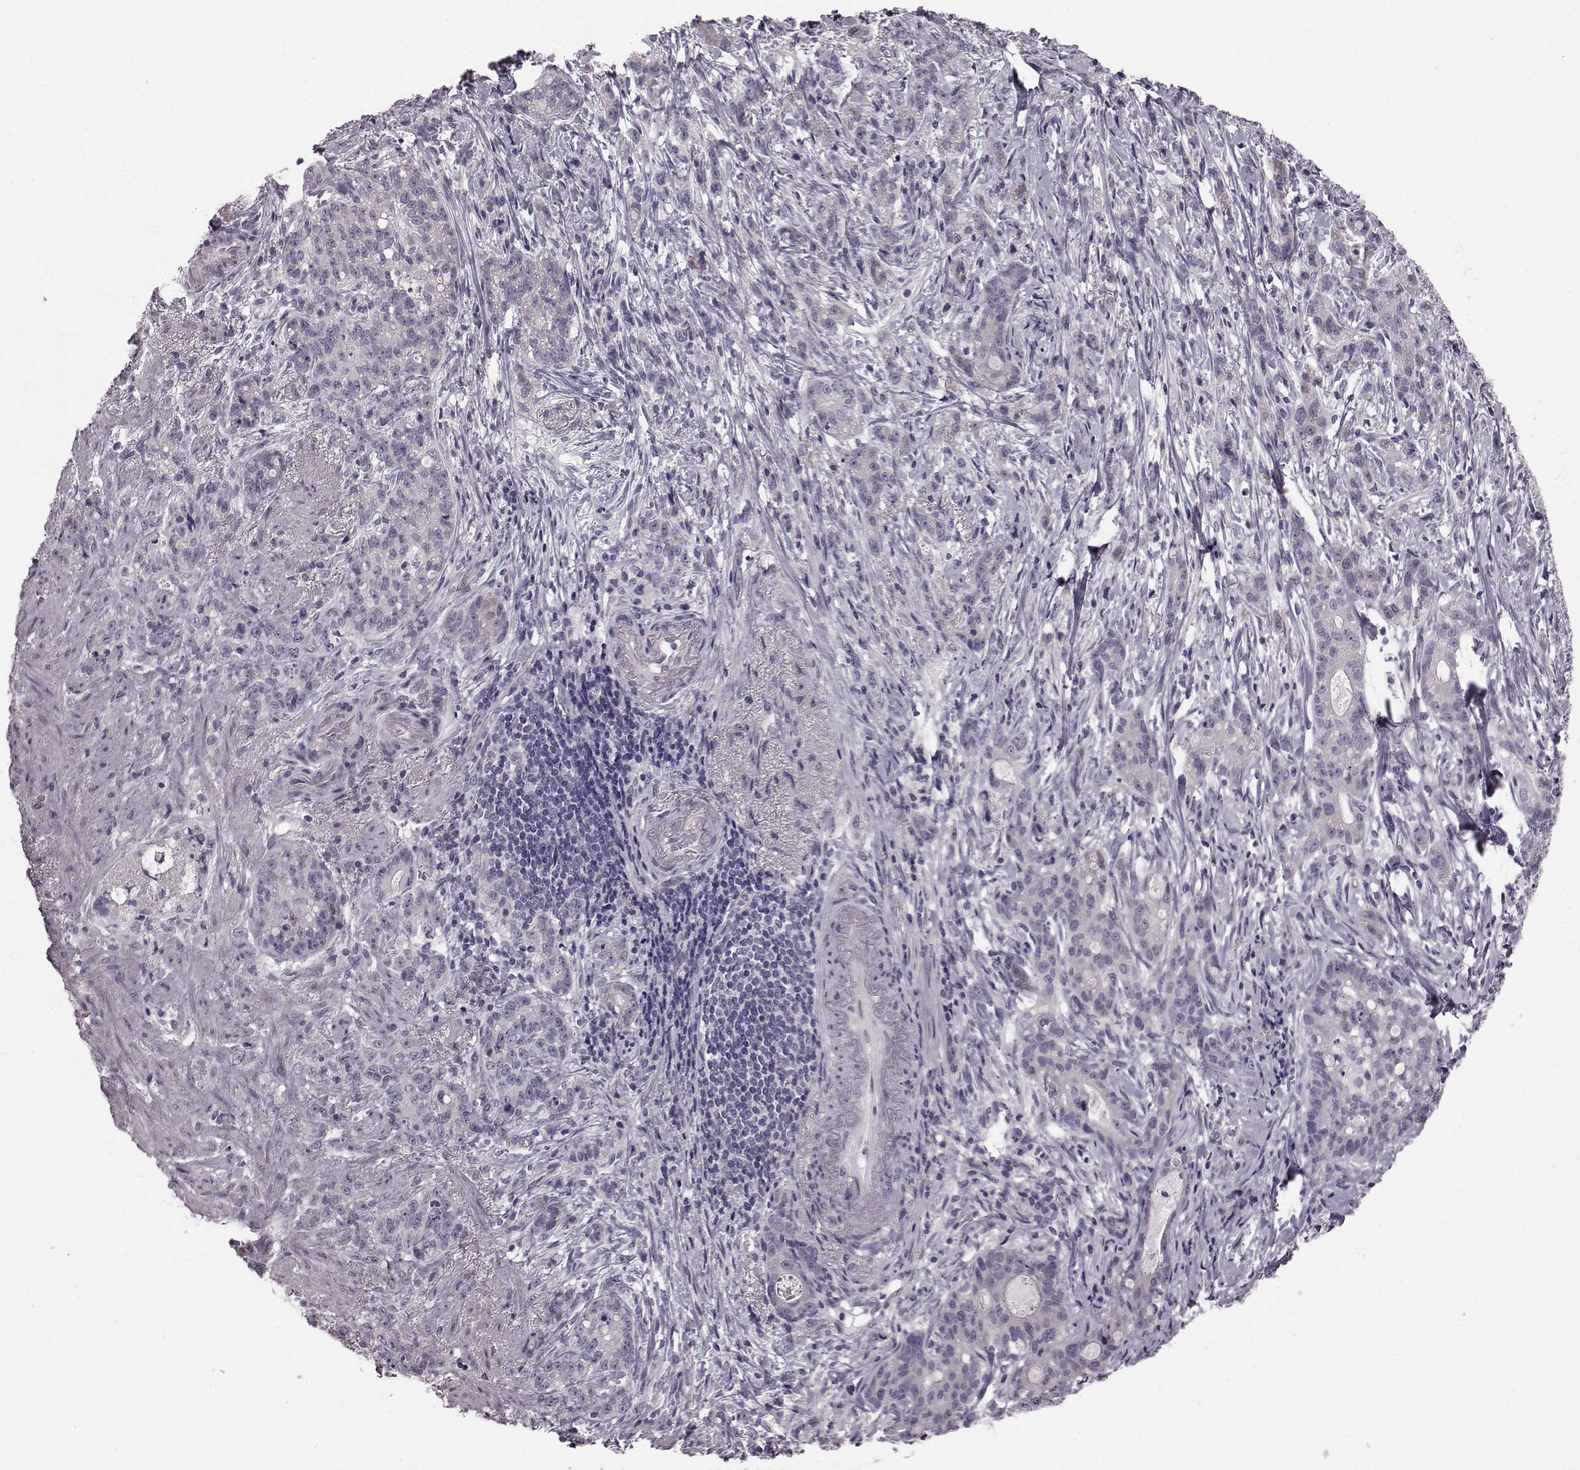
{"staining": {"intensity": "negative", "quantity": "none", "location": "none"}, "tissue": "stomach cancer", "cell_type": "Tumor cells", "image_type": "cancer", "snomed": [{"axis": "morphology", "description": "Adenocarcinoma, NOS"}, {"axis": "topography", "description": "Stomach, lower"}], "caption": "IHC image of human stomach cancer stained for a protein (brown), which demonstrates no positivity in tumor cells.", "gene": "TCHHL1", "patient": {"sex": "male", "age": 88}}